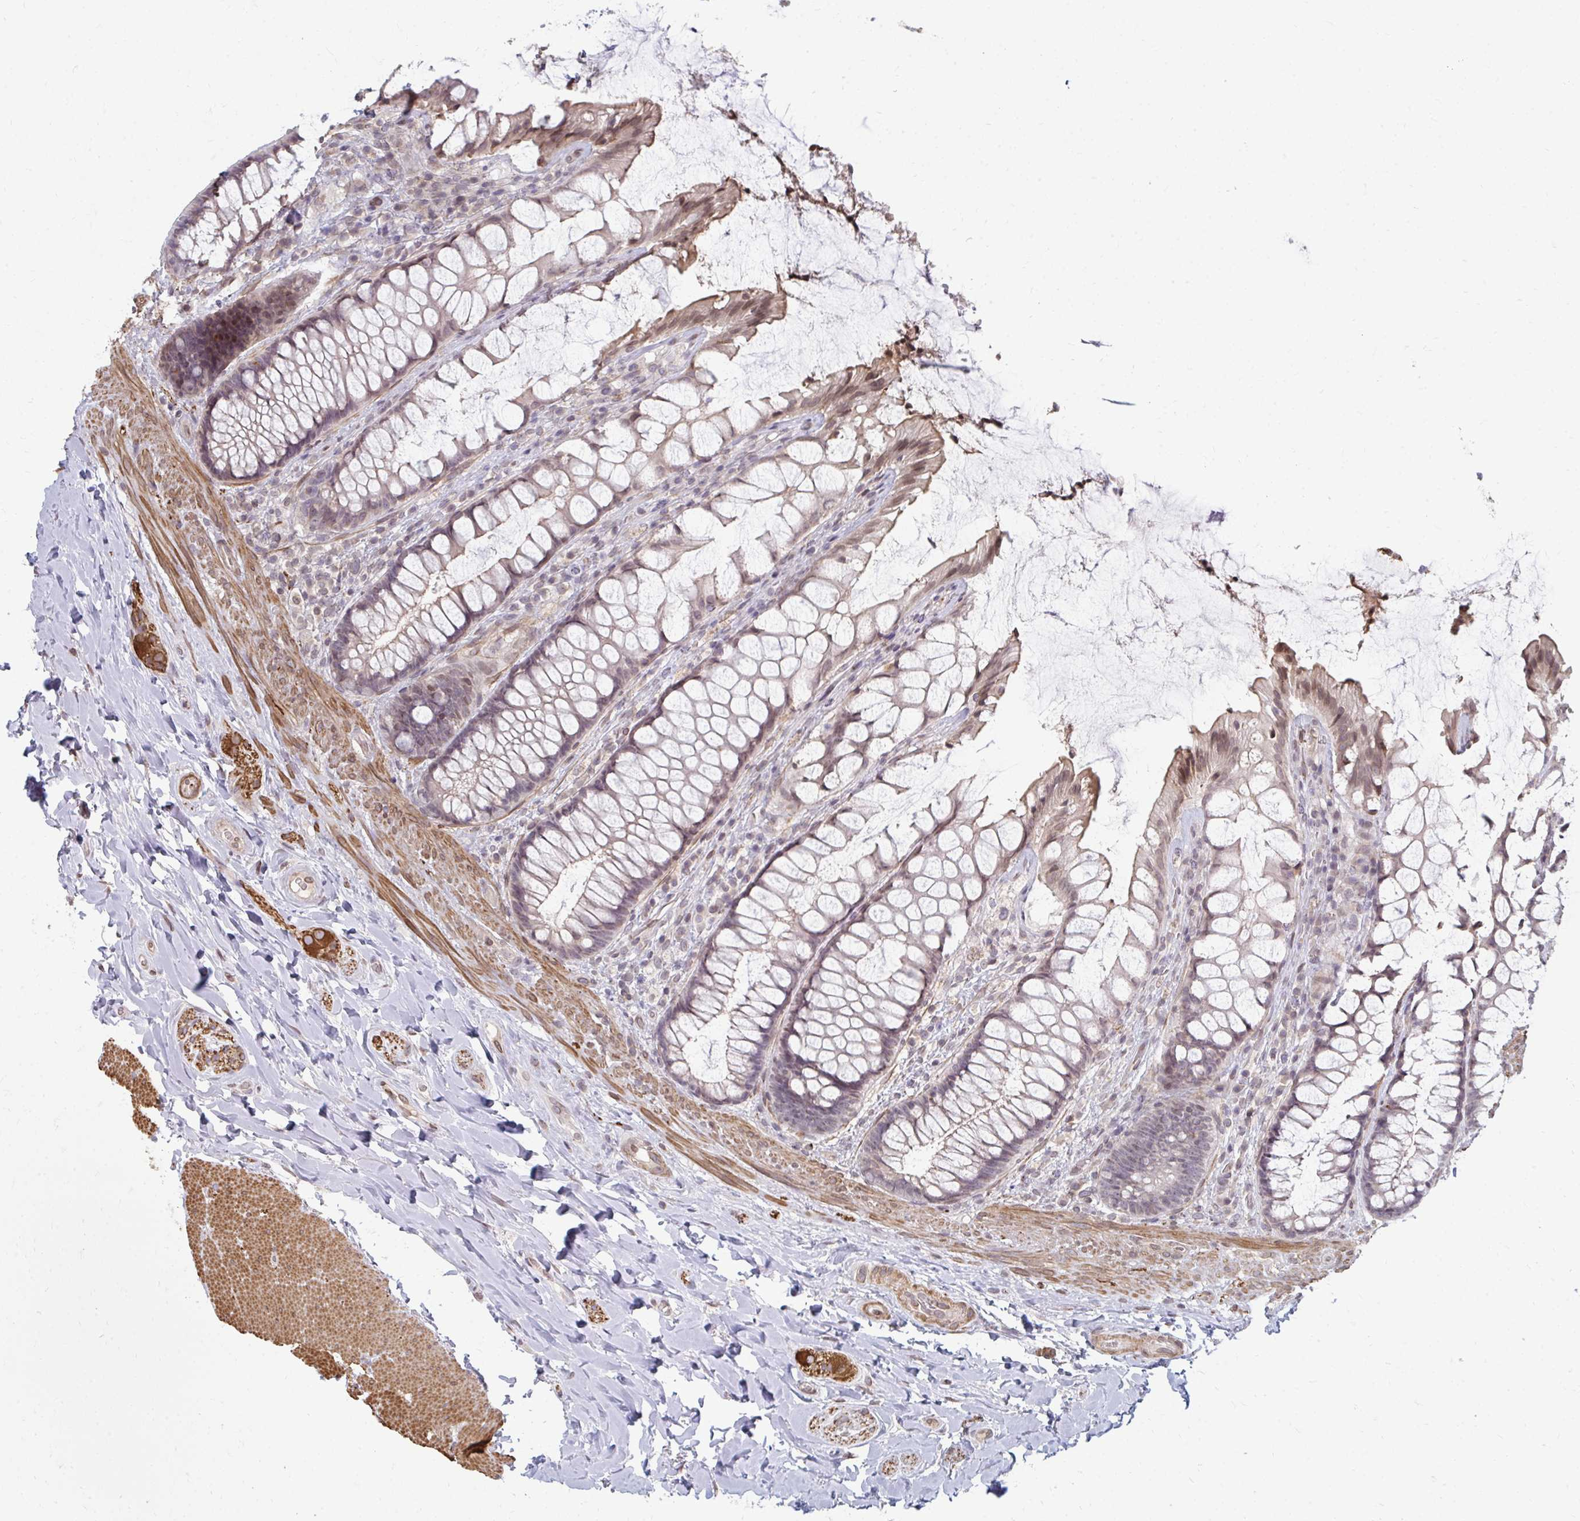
{"staining": {"intensity": "moderate", "quantity": "25%-75%", "location": "cytoplasmic/membranous,nuclear"}, "tissue": "rectum", "cell_type": "Glandular cells", "image_type": "normal", "snomed": [{"axis": "morphology", "description": "Normal tissue, NOS"}, {"axis": "topography", "description": "Rectum"}], "caption": "A medium amount of moderate cytoplasmic/membranous,nuclear positivity is present in approximately 25%-75% of glandular cells in unremarkable rectum.", "gene": "GPC5", "patient": {"sex": "female", "age": 58}}